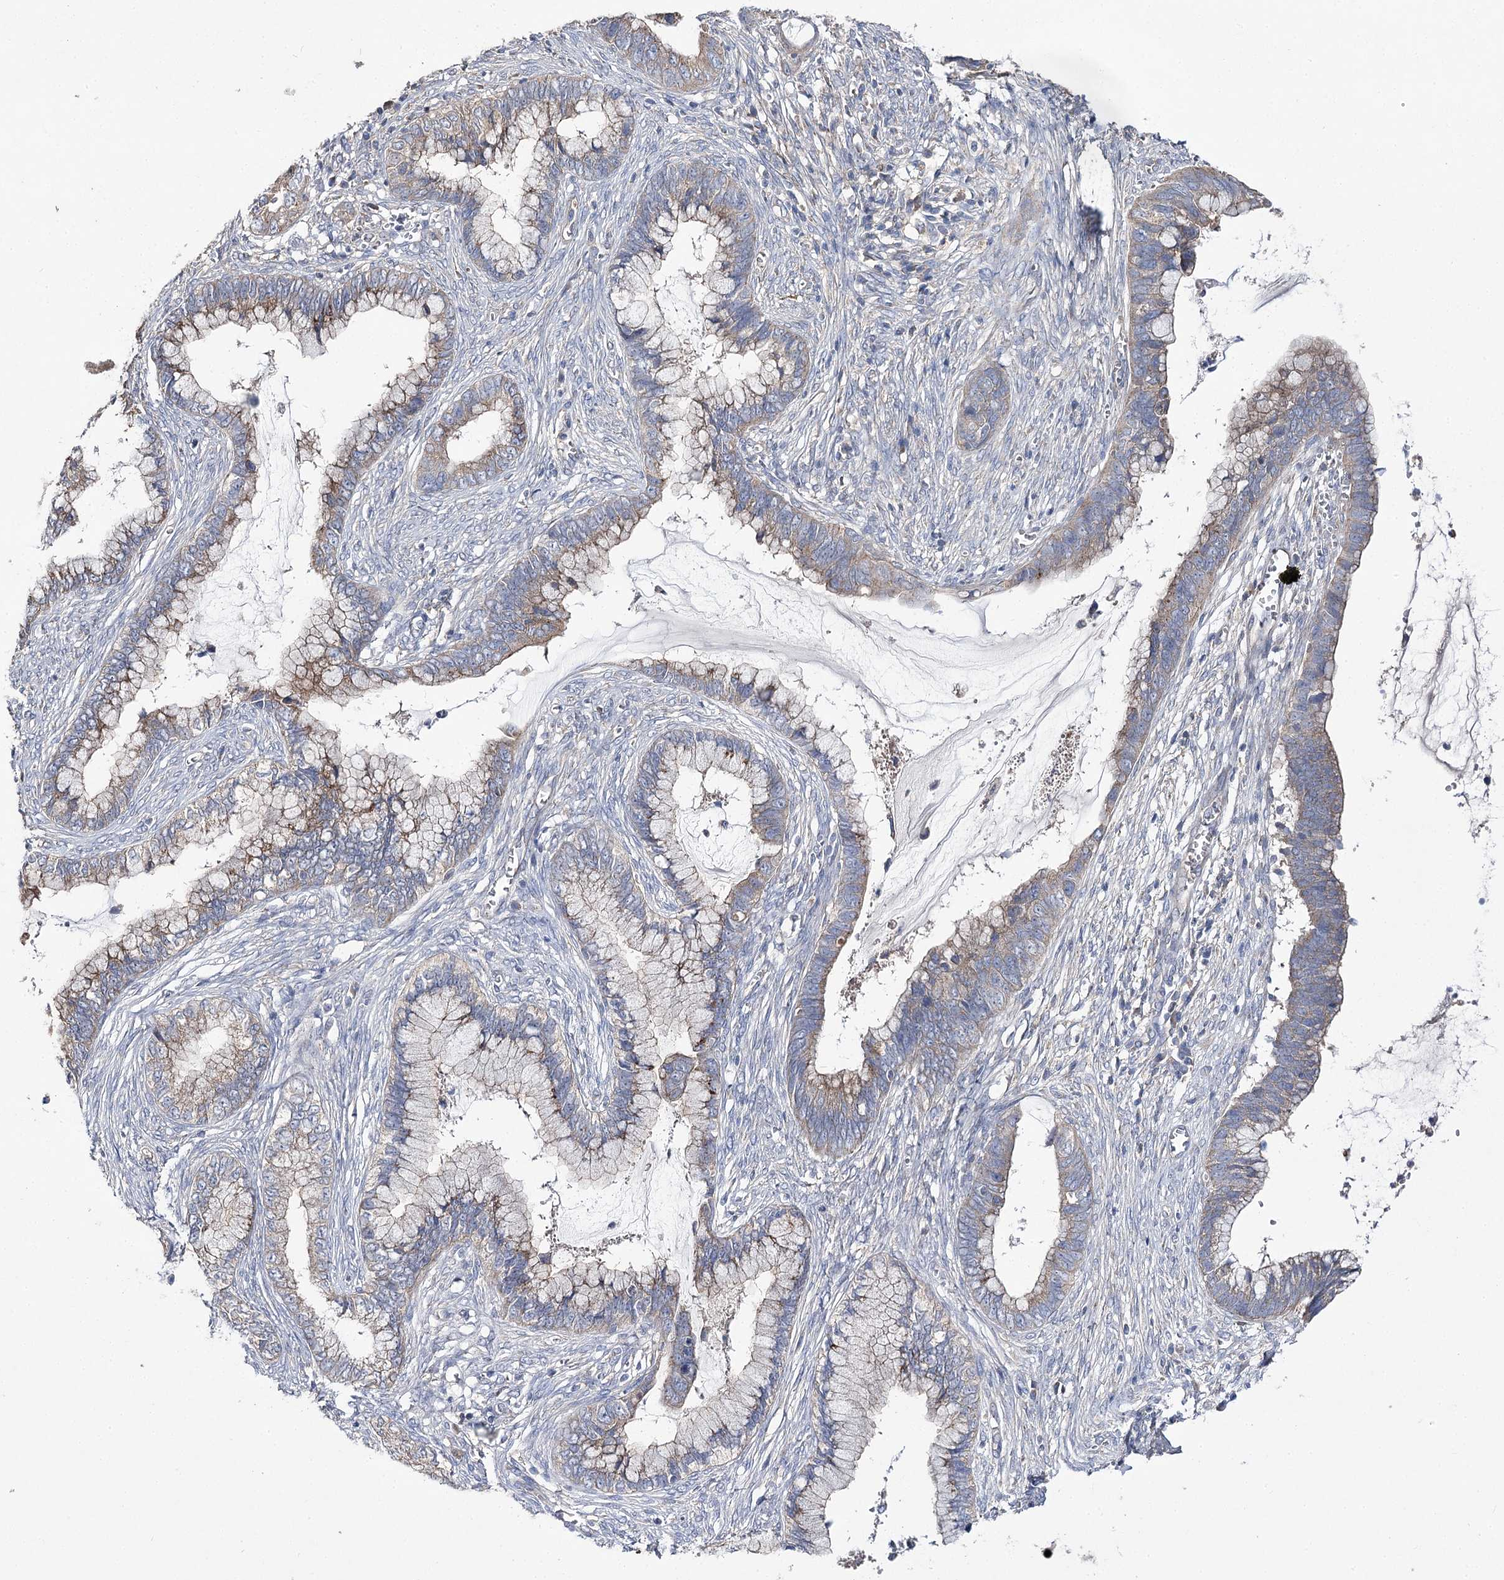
{"staining": {"intensity": "weak", "quantity": "25%-75%", "location": "cytoplasmic/membranous"}, "tissue": "cervical cancer", "cell_type": "Tumor cells", "image_type": "cancer", "snomed": [{"axis": "morphology", "description": "Adenocarcinoma, NOS"}, {"axis": "topography", "description": "Cervix"}], "caption": "A photomicrograph of cervical cancer stained for a protein exhibits weak cytoplasmic/membranous brown staining in tumor cells. (DAB (3,3'-diaminobenzidine) = brown stain, brightfield microscopy at high magnification).", "gene": "AURKC", "patient": {"sex": "female", "age": 44}}